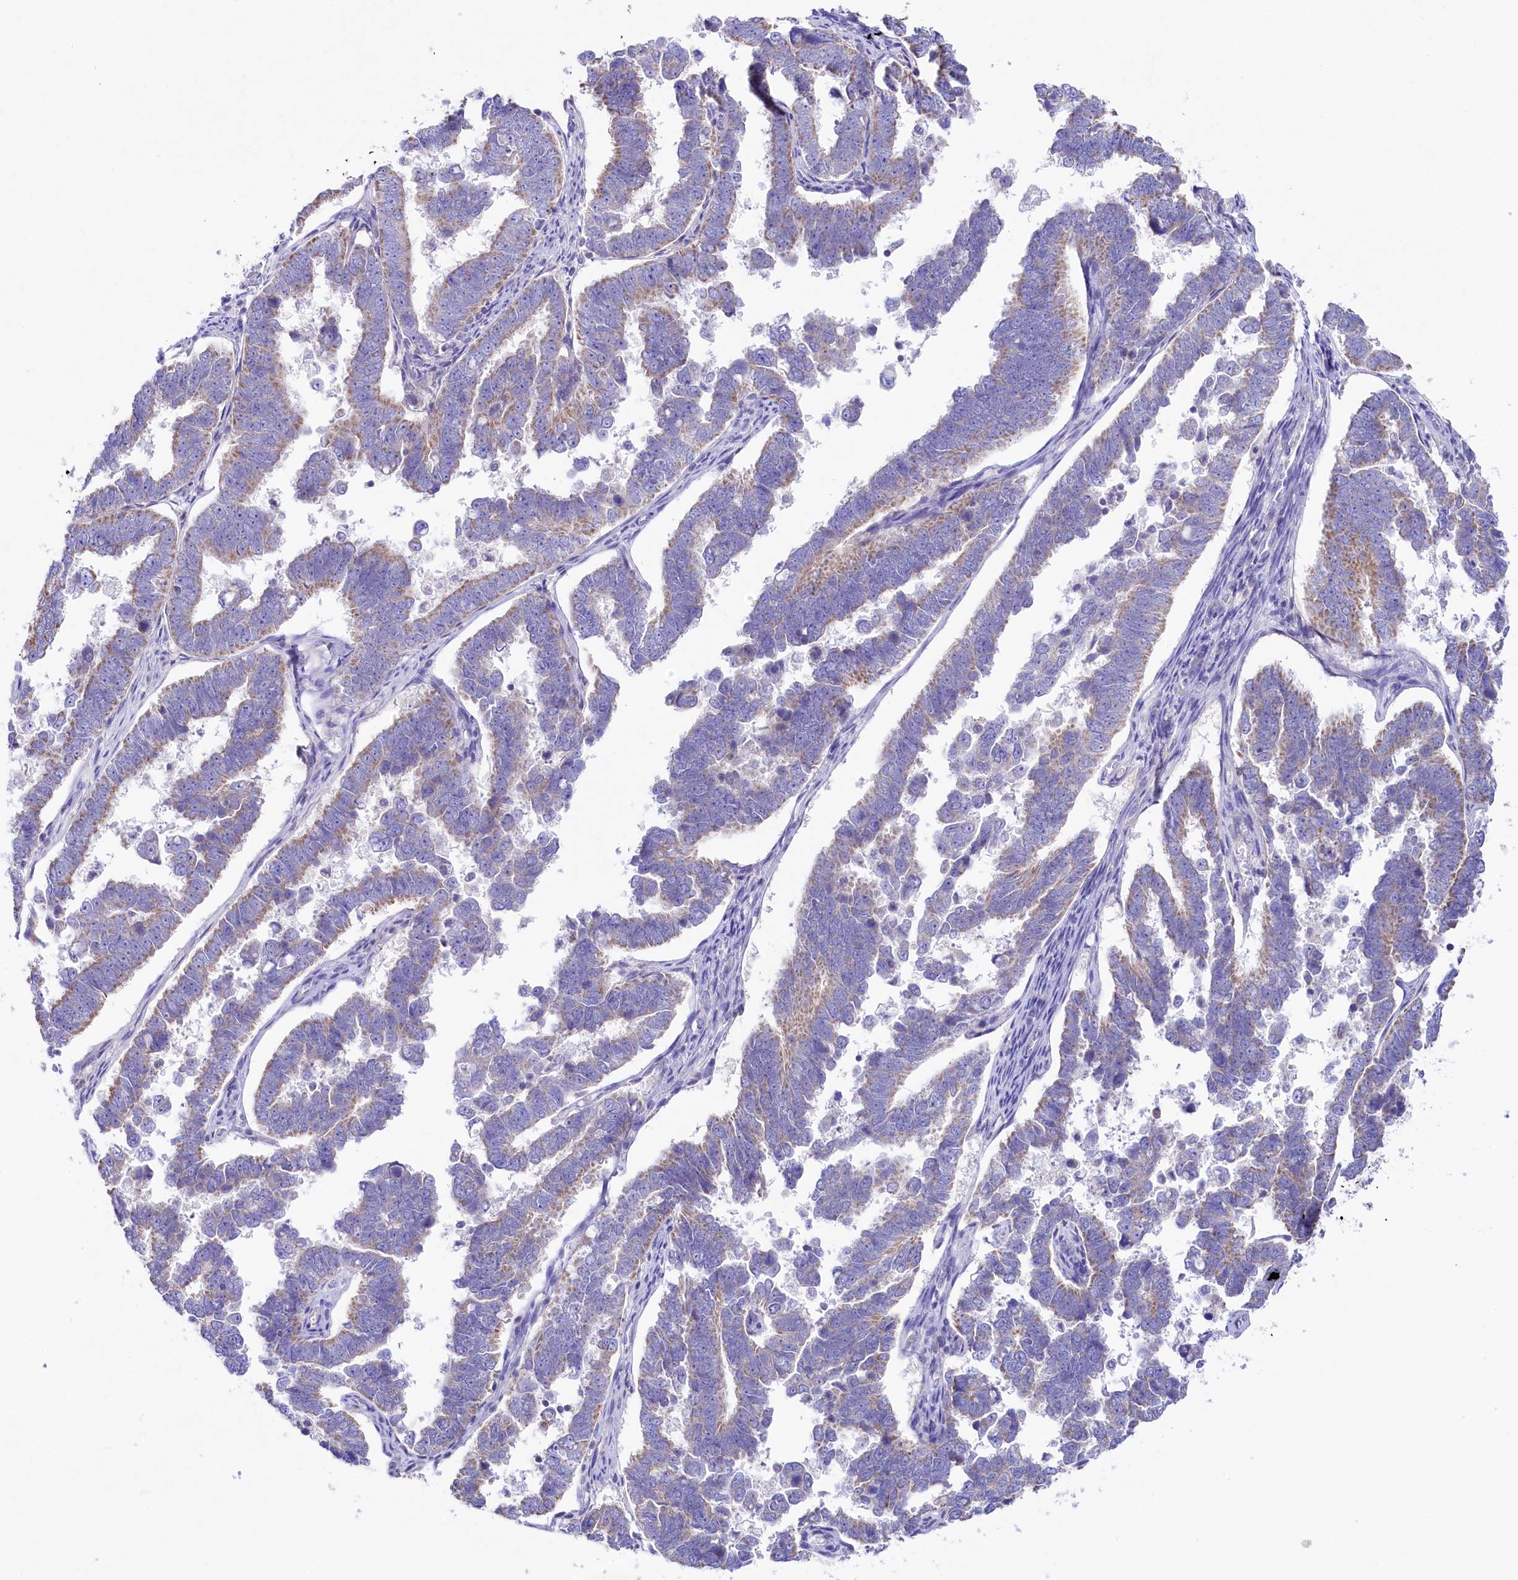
{"staining": {"intensity": "moderate", "quantity": "<25%", "location": "cytoplasmic/membranous"}, "tissue": "endometrial cancer", "cell_type": "Tumor cells", "image_type": "cancer", "snomed": [{"axis": "morphology", "description": "Adenocarcinoma, NOS"}, {"axis": "topography", "description": "Endometrium"}], "caption": "Protein analysis of endometrial cancer (adenocarcinoma) tissue shows moderate cytoplasmic/membranous expression in approximately <25% of tumor cells.", "gene": "VPS26B", "patient": {"sex": "female", "age": 75}}